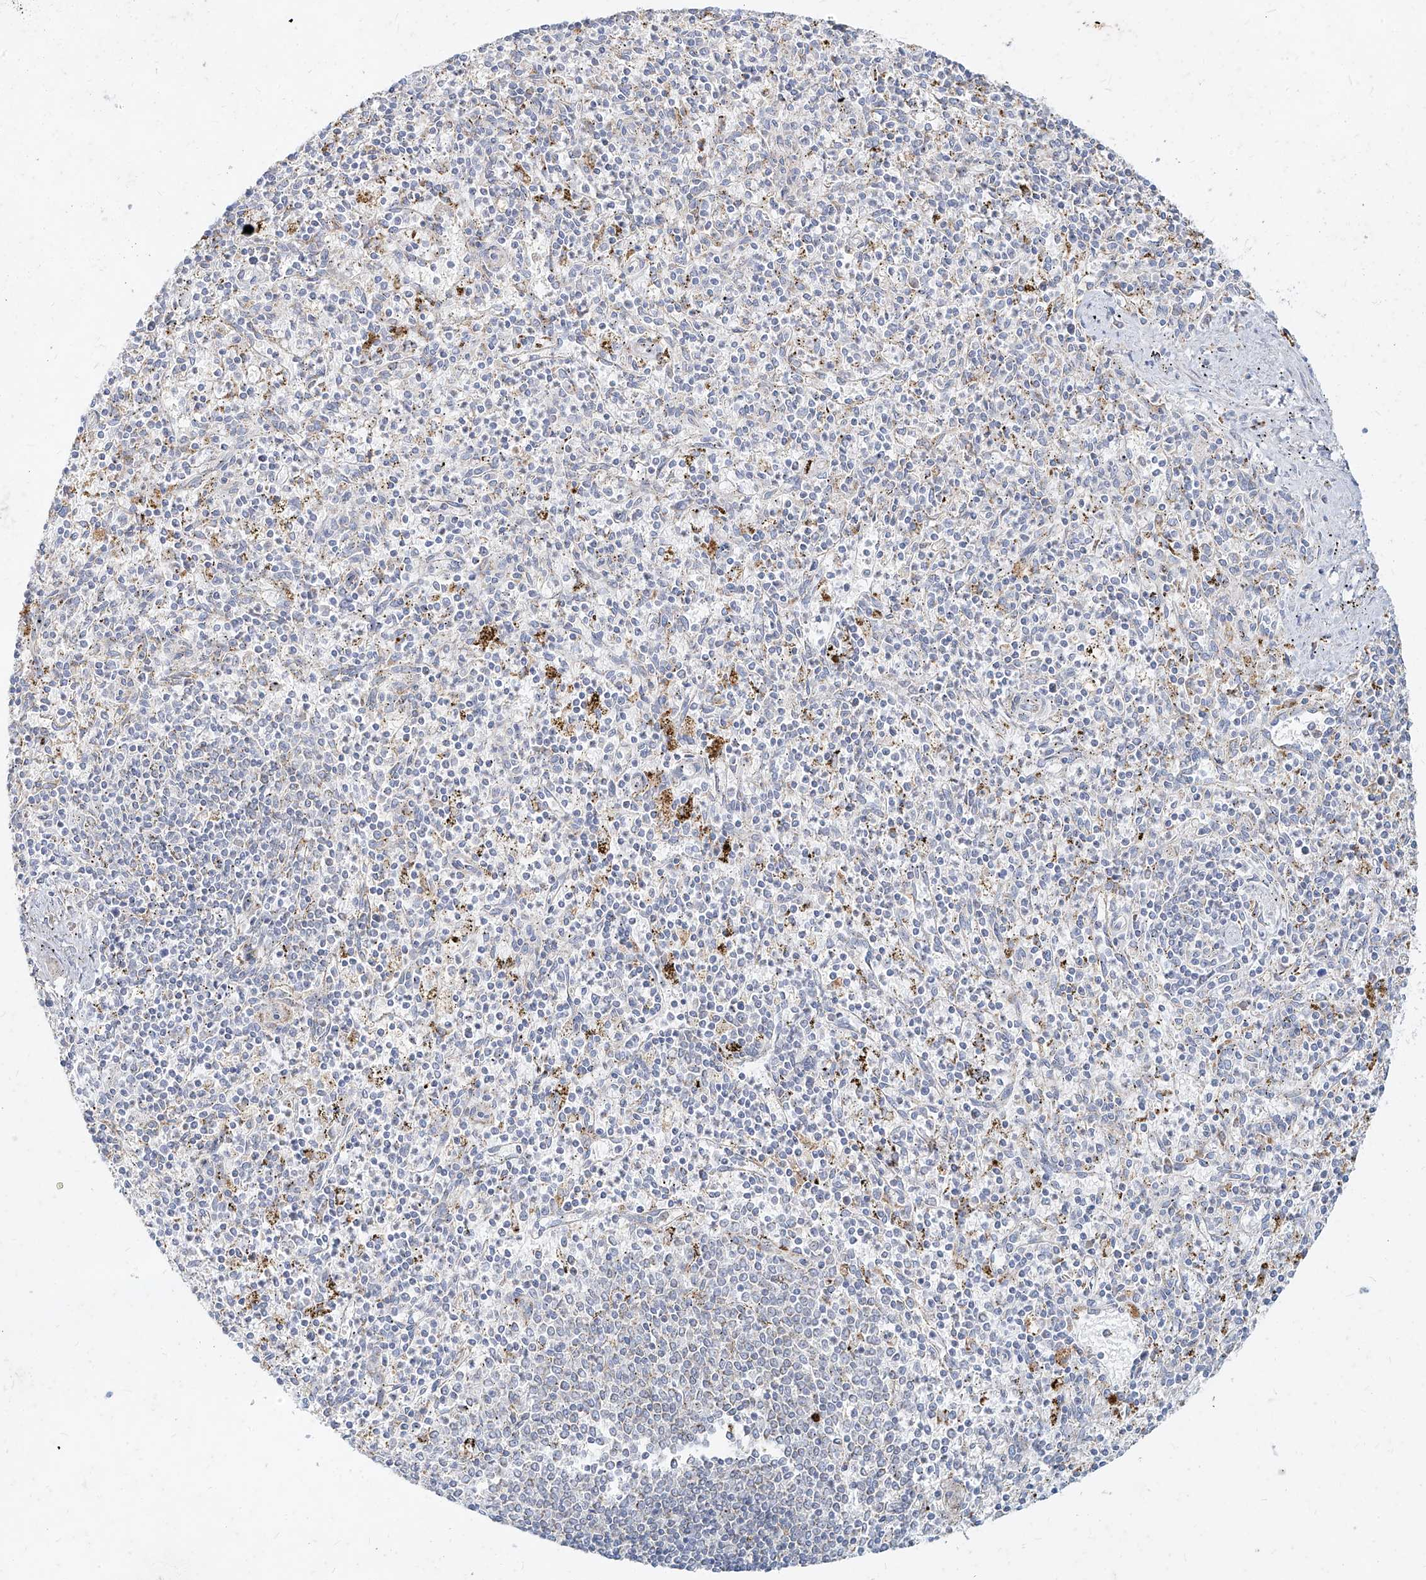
{"staining": {"intensity": "moderate", "quantity": "<25%", "location": "cytoplasmic/membranous"}, "tissue": "spleen", "cell_type": "Cells in red pulp", "image_type": "normal", "snomed": [{"axis": "morphology", "description": "Normal tissue, NOS"}, {"axis": "topography", "description": "Spleen"}], "caption": "Protein positivity by IHC demonstrates moderate cytoplasmic/membranous staining in approximately <25% of cells in red pulp in normal spleen. (DAB (3,3'-diaminobenzidine) IHC, brown staining for protein, blue staining for nuclei).", "gene": "MTX2", "patient": {"sex": "male", "age": 72}}